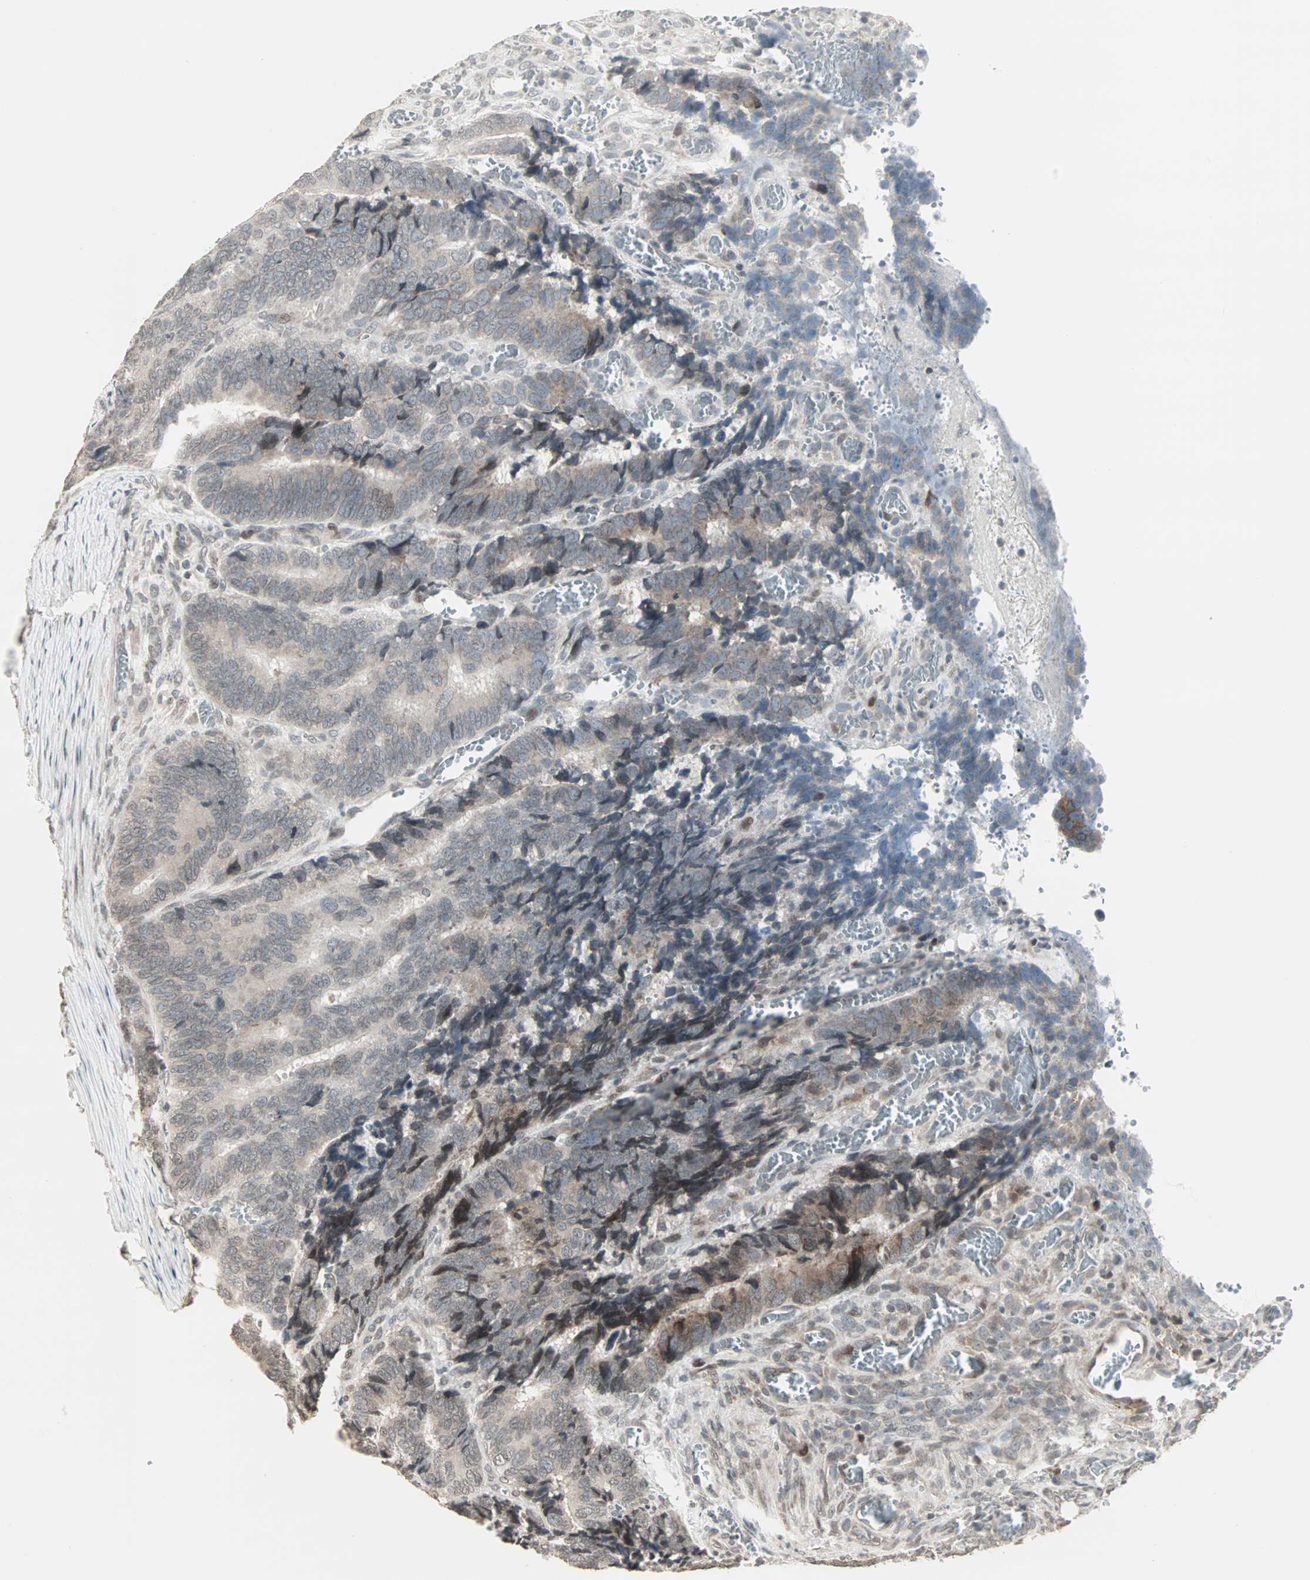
{"staining": {"intensity": "weak", "quantity": "<25%", "location": "cytoplasmic/membranous"}, "tissue": "colorectal cancer", "cell_type": "Tumor cells", "image_type": "cancer", "snomed": [{"axis": "morphology", "description": "Adenocarcinoma, NOS"}, {"axis": "topography", "description": "Colon"}], "caption": "Tumor cells are negative for brown protein staining in colorectal adenocarcinoma. (Brightfield microscopy of DAB (3,3'-diaminobenzidine) IHC at high magnification).", "gene": "CBLC", "patient": {"sex": "male", "age": 72}}